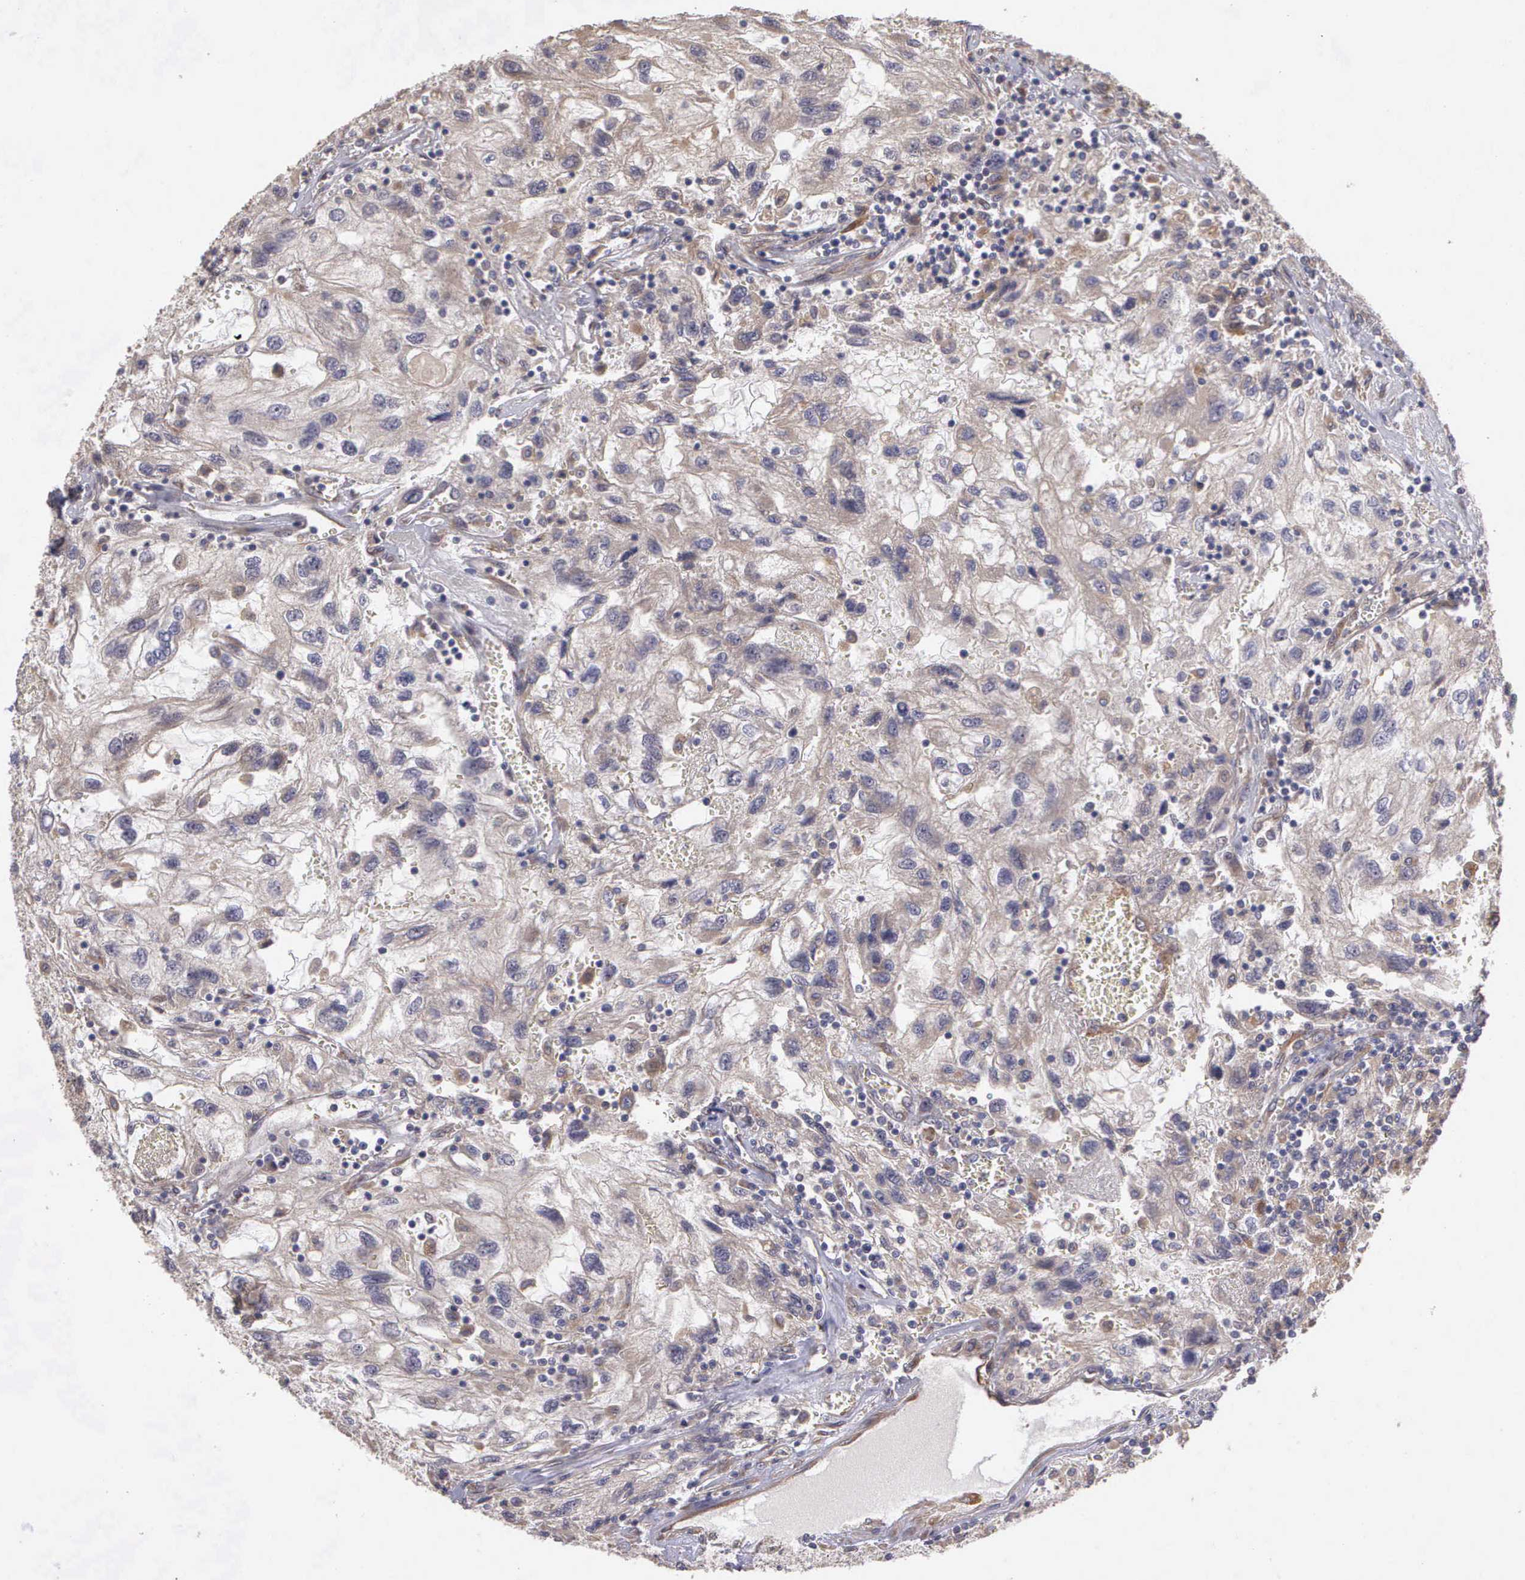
{"staining": {"intensity": "weak", "quantity": ">75%", "location": "cytoplasmic/membranous"}, "tissue": "renal cancer", "cell_type": "Tumor cells", "image_type": "cancer", "snomed": [{"axis": "morphology", "description": "Normal tissue, NOS"}, {"axis": "morphology", "description": "Adenocarcinoma, NOS"}, {"axis": "topography", "description": "Kidney"}], "caption": "Protein analysis of renal cancer (adenocarcinoma) tissue exhibits weak cytoplasmic/membranous staining in approximately >75% of tumor cells.", "gene": "RTL10", "patient": {"sex": "male", "age": 71}}